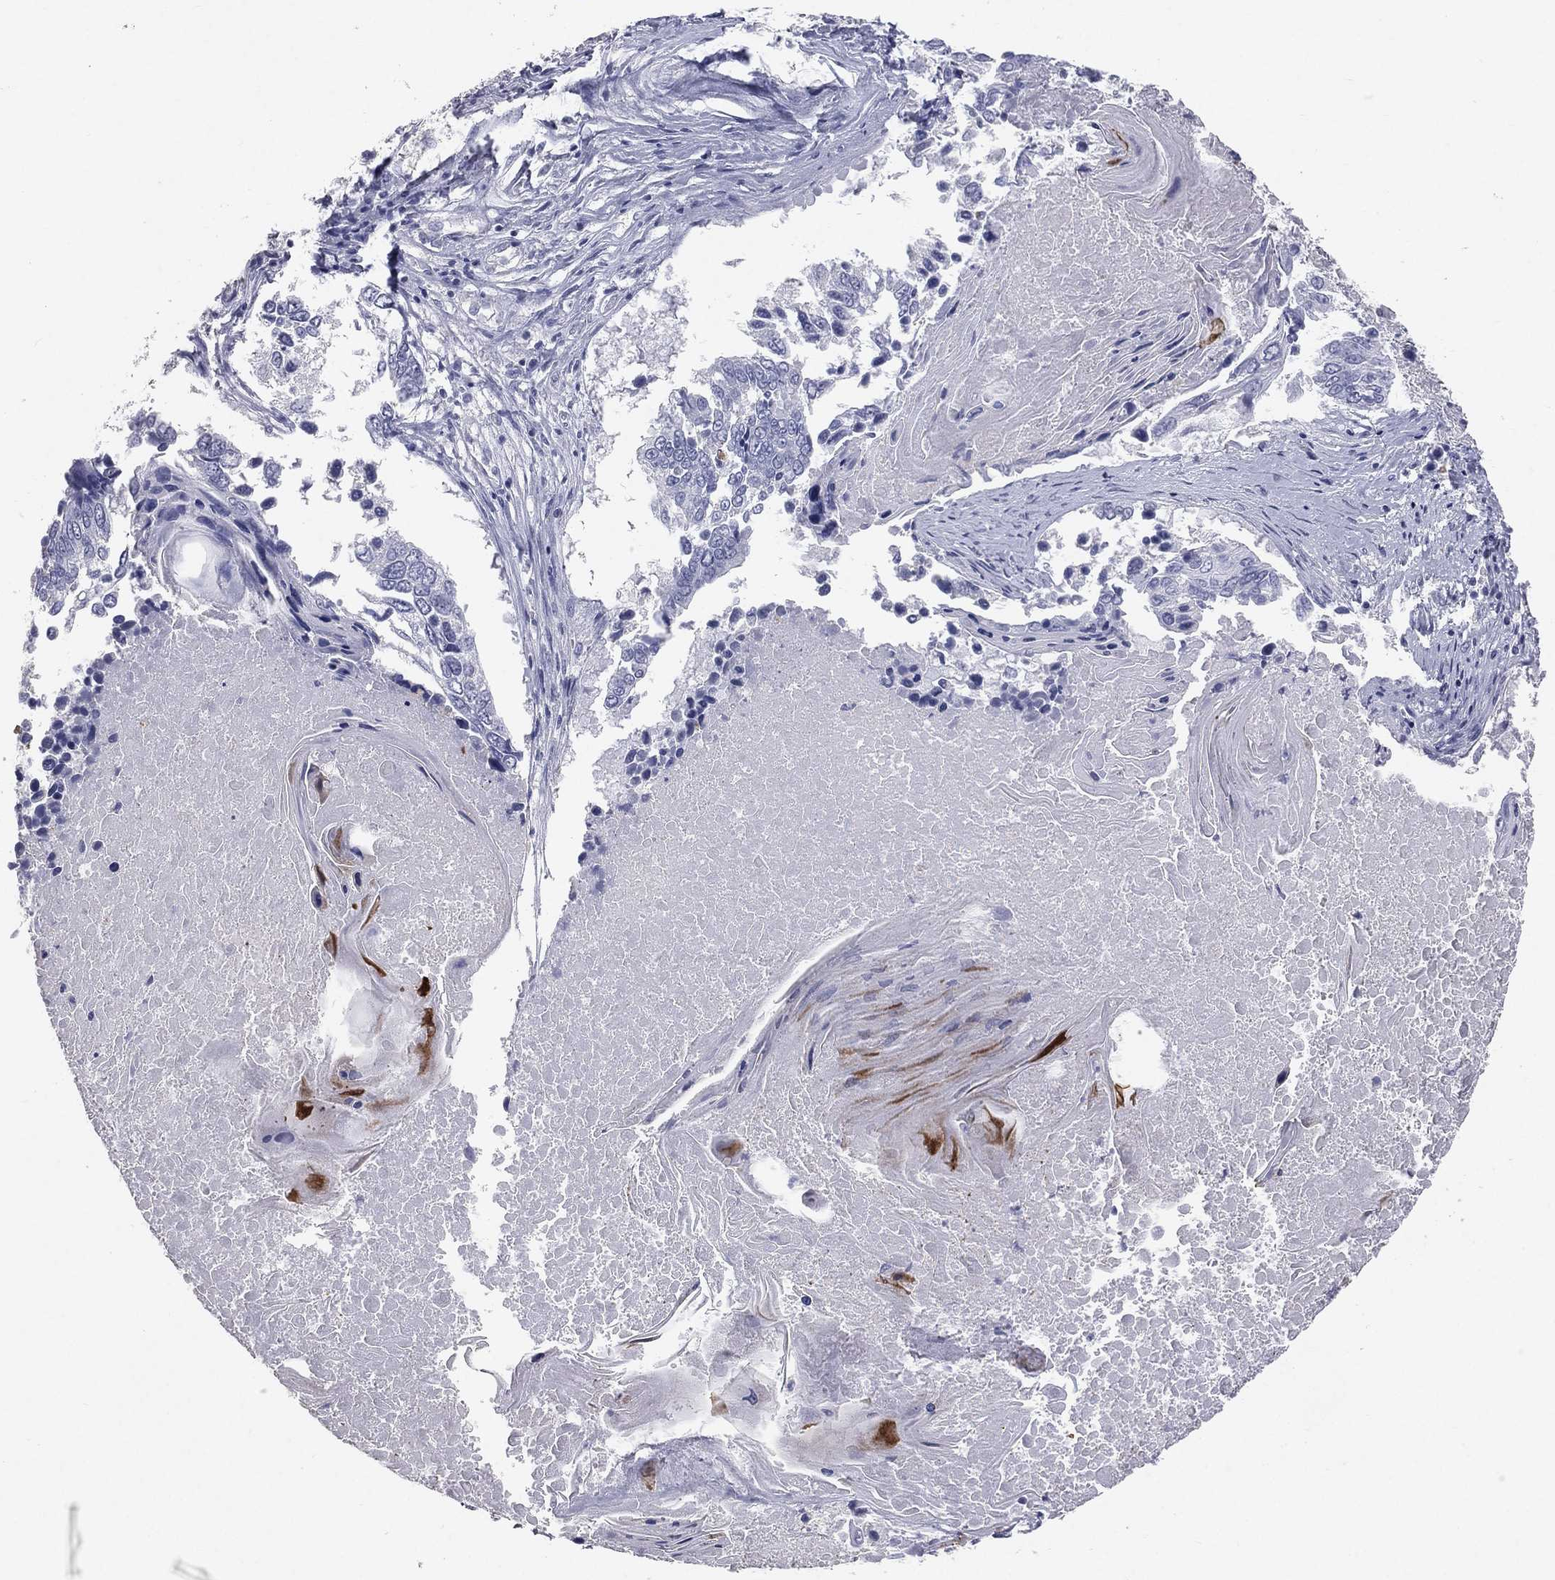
{"staining": {"intensity": "negative", "quantity": "none", "location": "none"}, "tissue": "lung cancer", "cell_type": "Tumor cells", "image_type": "cancer", "snomed": [{"axis": "morphology", "description": "Squamous cell carcinoma, NOS"}, {"axis": "topography", "description": "Lung"}], "caption": "DAB immunohistochemical staining of human lung cancer (squamous cell carcinoma) shows no significant positivity in tumor cells. Nuclei are stained in blue.", "gene": "ESX1", "patient": {"sex": "male", "age": 73}}